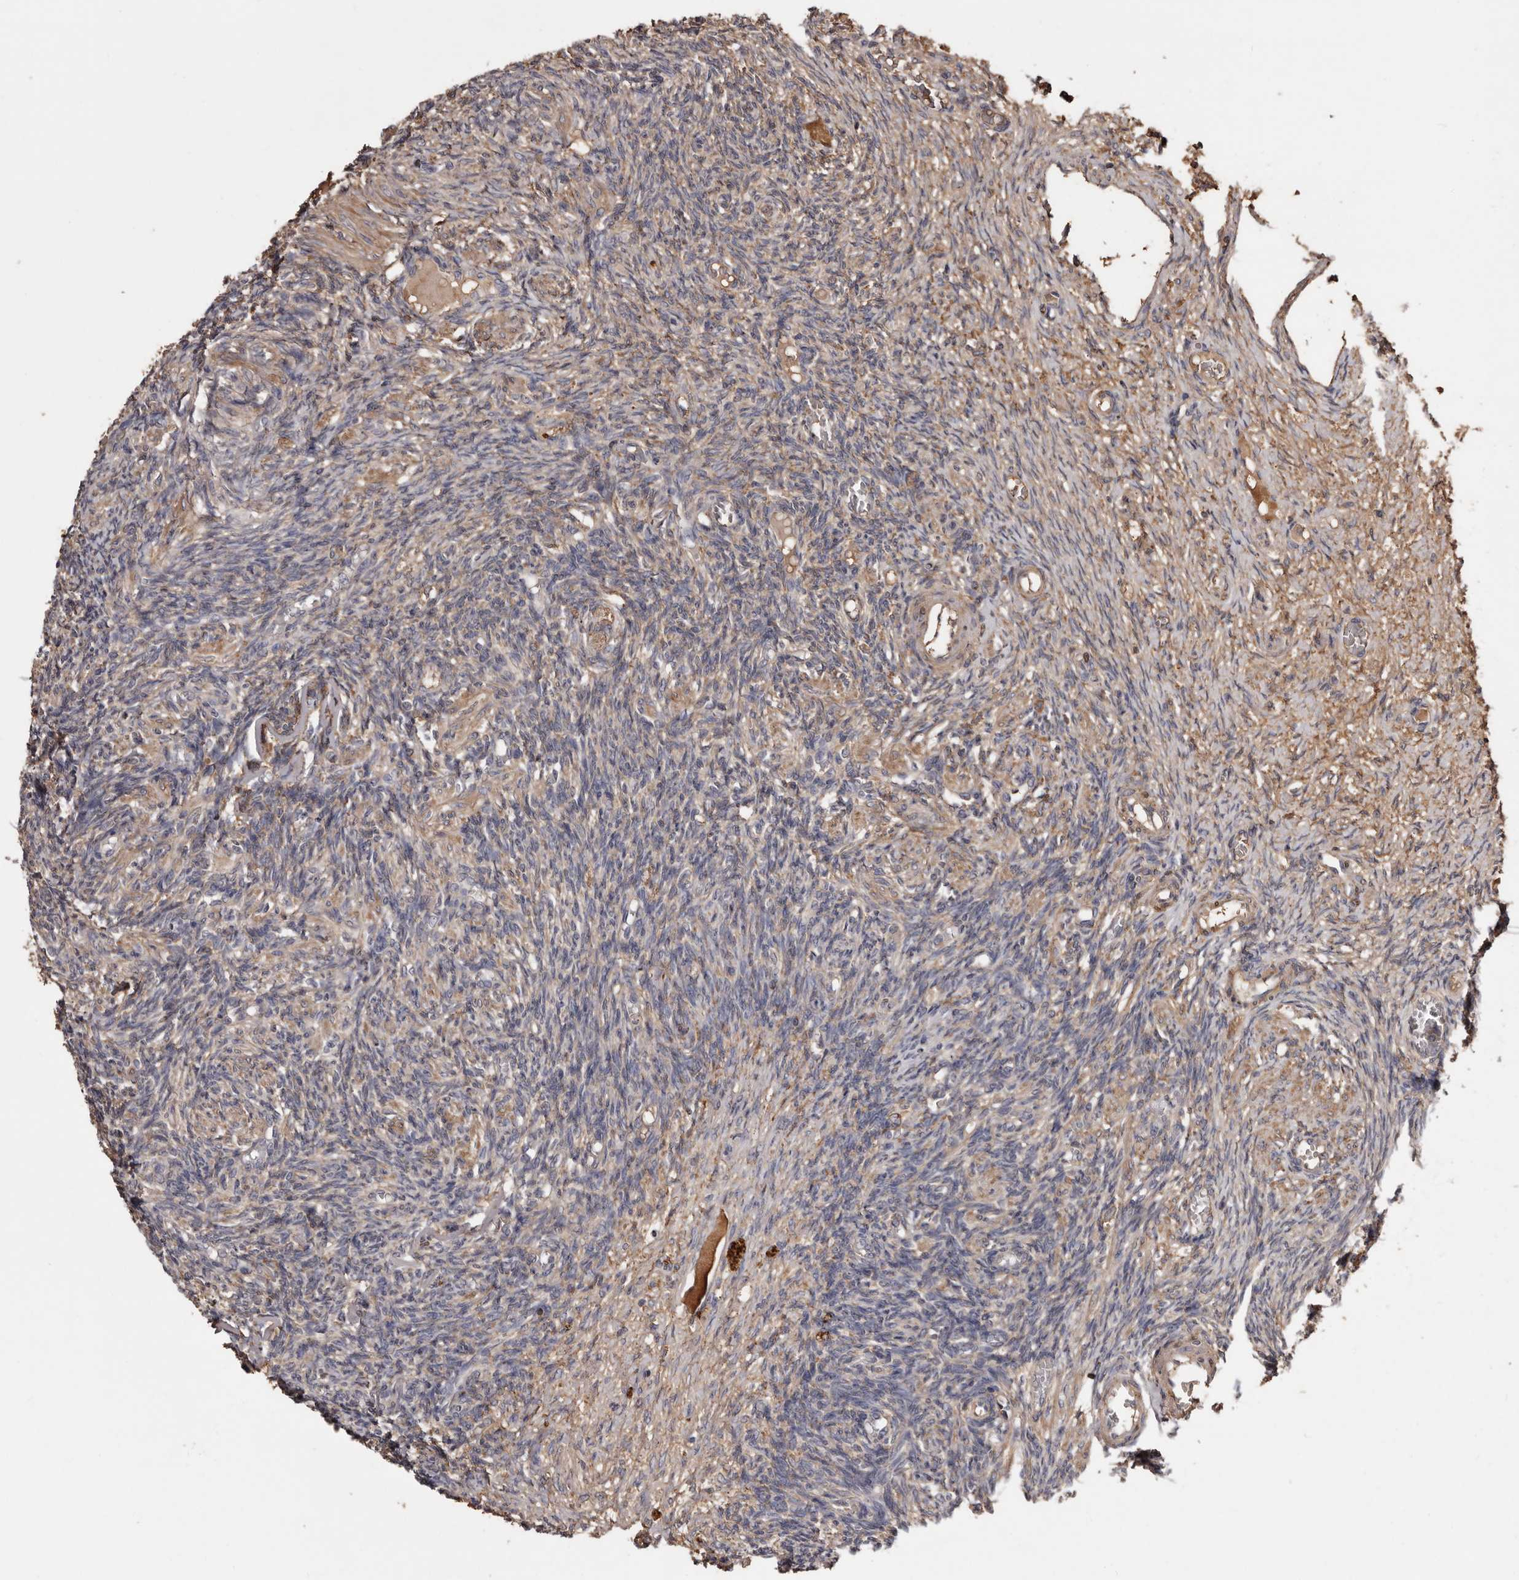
{"staining": {"intensity": "weak", "quantity": "25%-75%", "location": "cytoplasmic/membranous"}, "tissue": "ovary", "cell_type": "Ovarian stroma cells", "image_type": "normal", "snomed": [{"axis": "morphology", "description": "Normal tissue, NOS"}, {"axis": "topography", "description": "Ovary"}], "caption": "Protein expression analysis of benign ovary exhibits weak cytoplasmic/membranous staining in about 25%-75% of ovarian stroma cells. Nuclei are stained in blue.", "gene": "CYP1B1", "patient": {"sex": "female", "age": 27}}